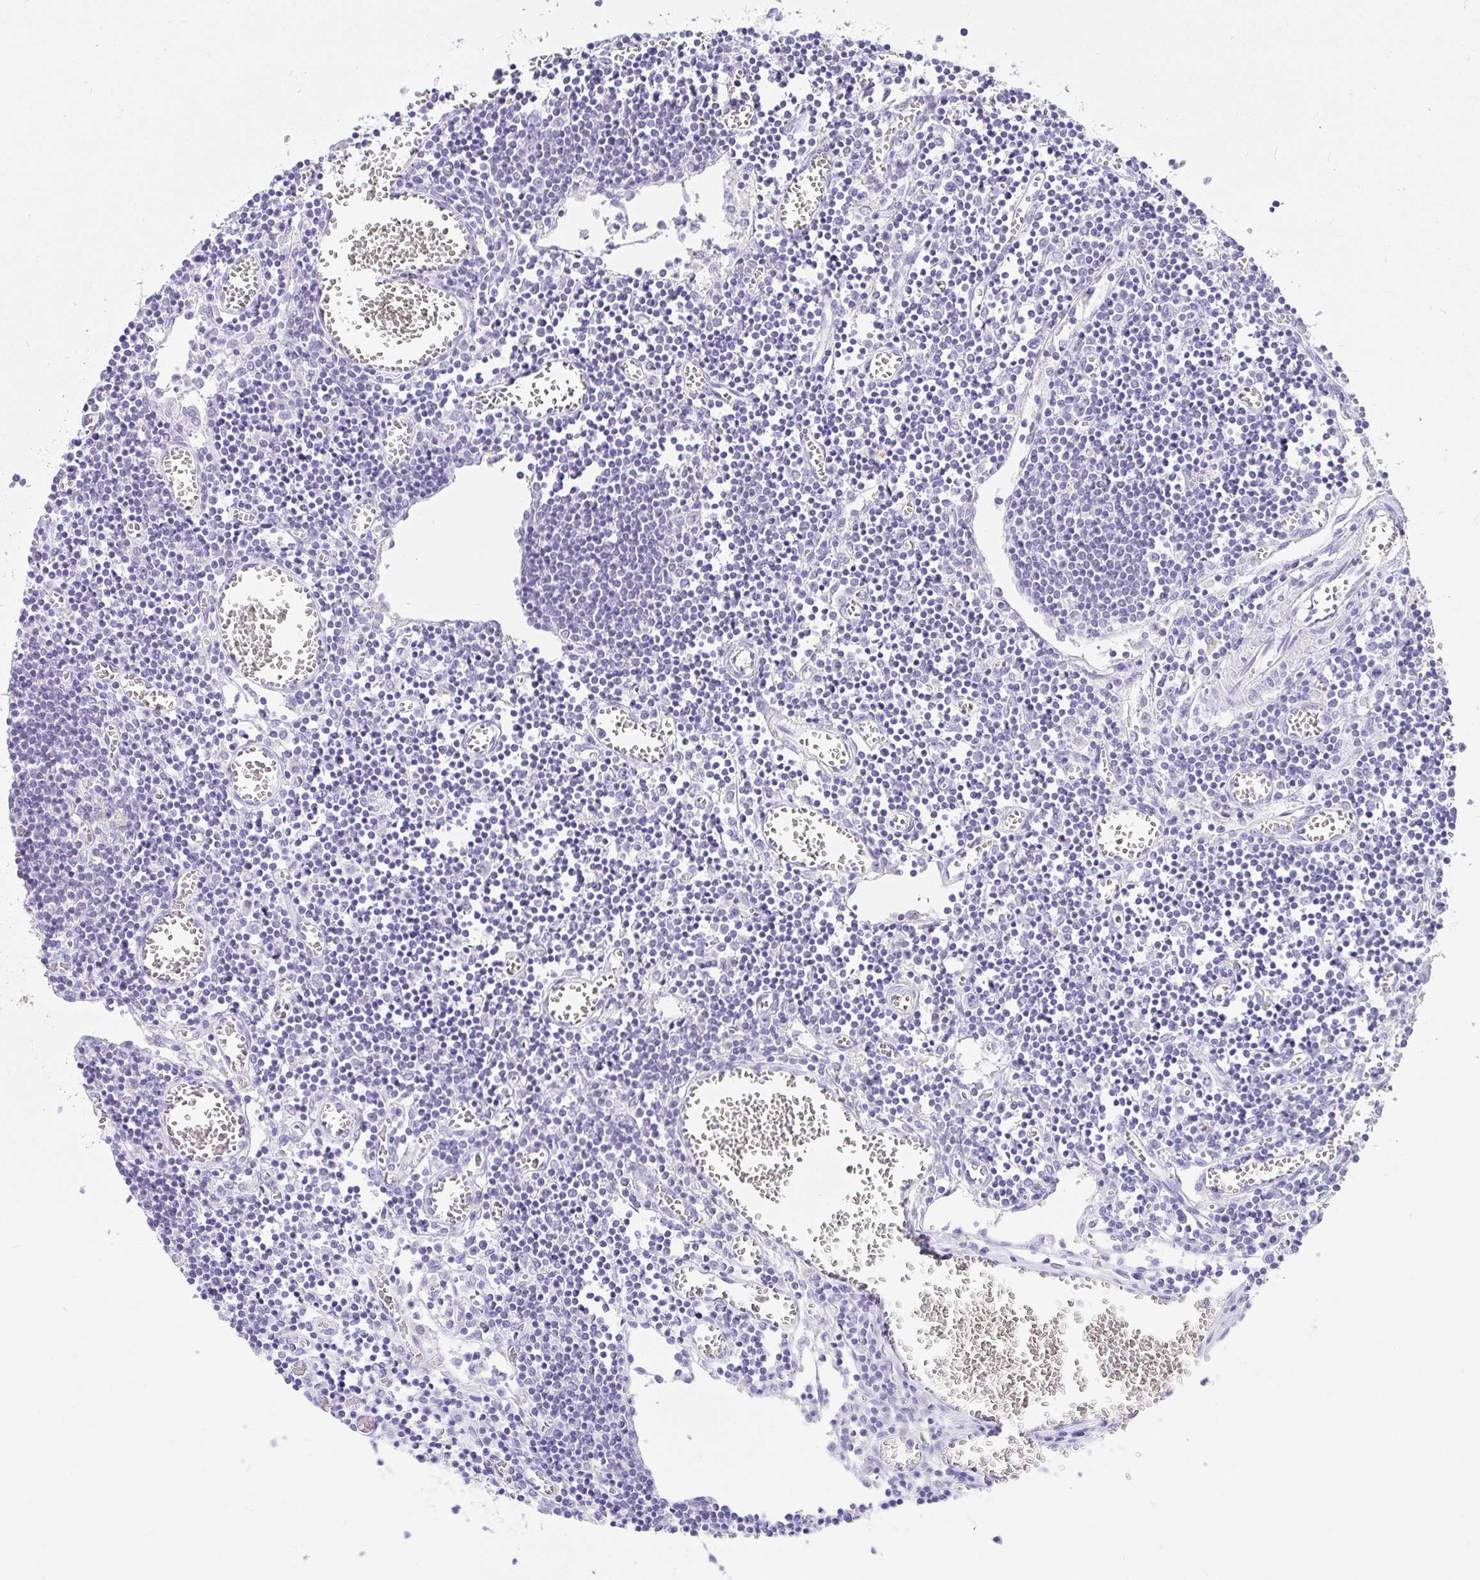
{"staining": {"intensity": "negative", "quantity": "none", "location": "none"}, "tissue": "lymph node", "cell_type": "Germinal center cells", "image_type": "normal", "snomed": [{"axis": "morphology", "description": "Normal tissue, NOS"}, {"axis": "topography", "description": "Lymph node"}], "caption": "Benign lymph node was stained to show a protein in brown. There is no significant expression in germinal center cells. (DAB IHC with hematoxylin counter stain).", "gene": "CHAT", "patient": {"sex": "male", "age": 66}}